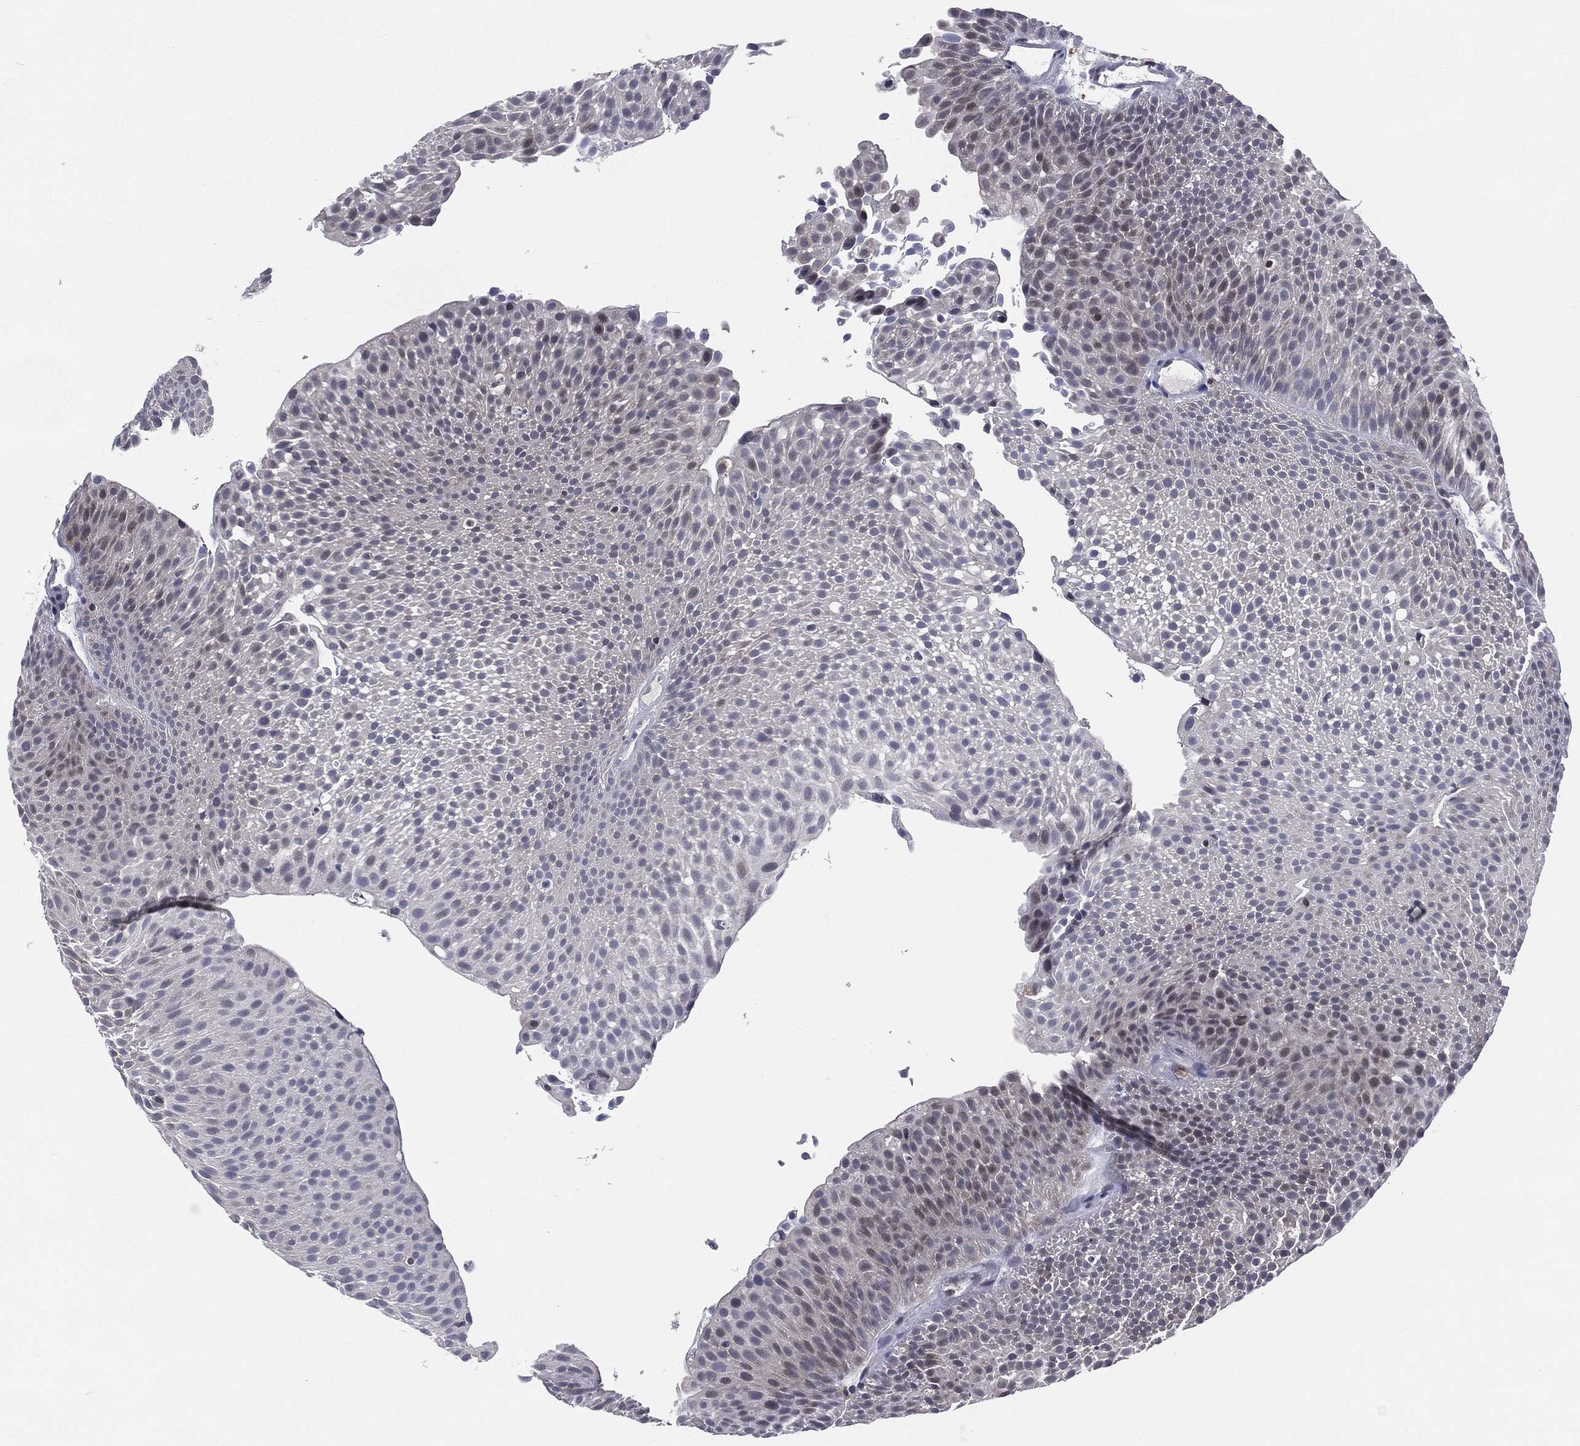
{"staining": {"intensity": "negative", "quantity": "none", "location": "none"}, "tissue": "urothelial cancer", "cell_type": "Tumor cells", "image_type": "cancer", "snomed": [{"axis": "morphology", "description": "Urothelial carcinoma, Low grade"}, {"axis": "topography", "description": "Urinary bladder"}], "caption": "Urothelial cancer stained for a protein using immunohistochemistry (IHC) exhibits no expression tumor cells.", "gene": "IFT27", "patient": {"sex": "male", "age": 65}}